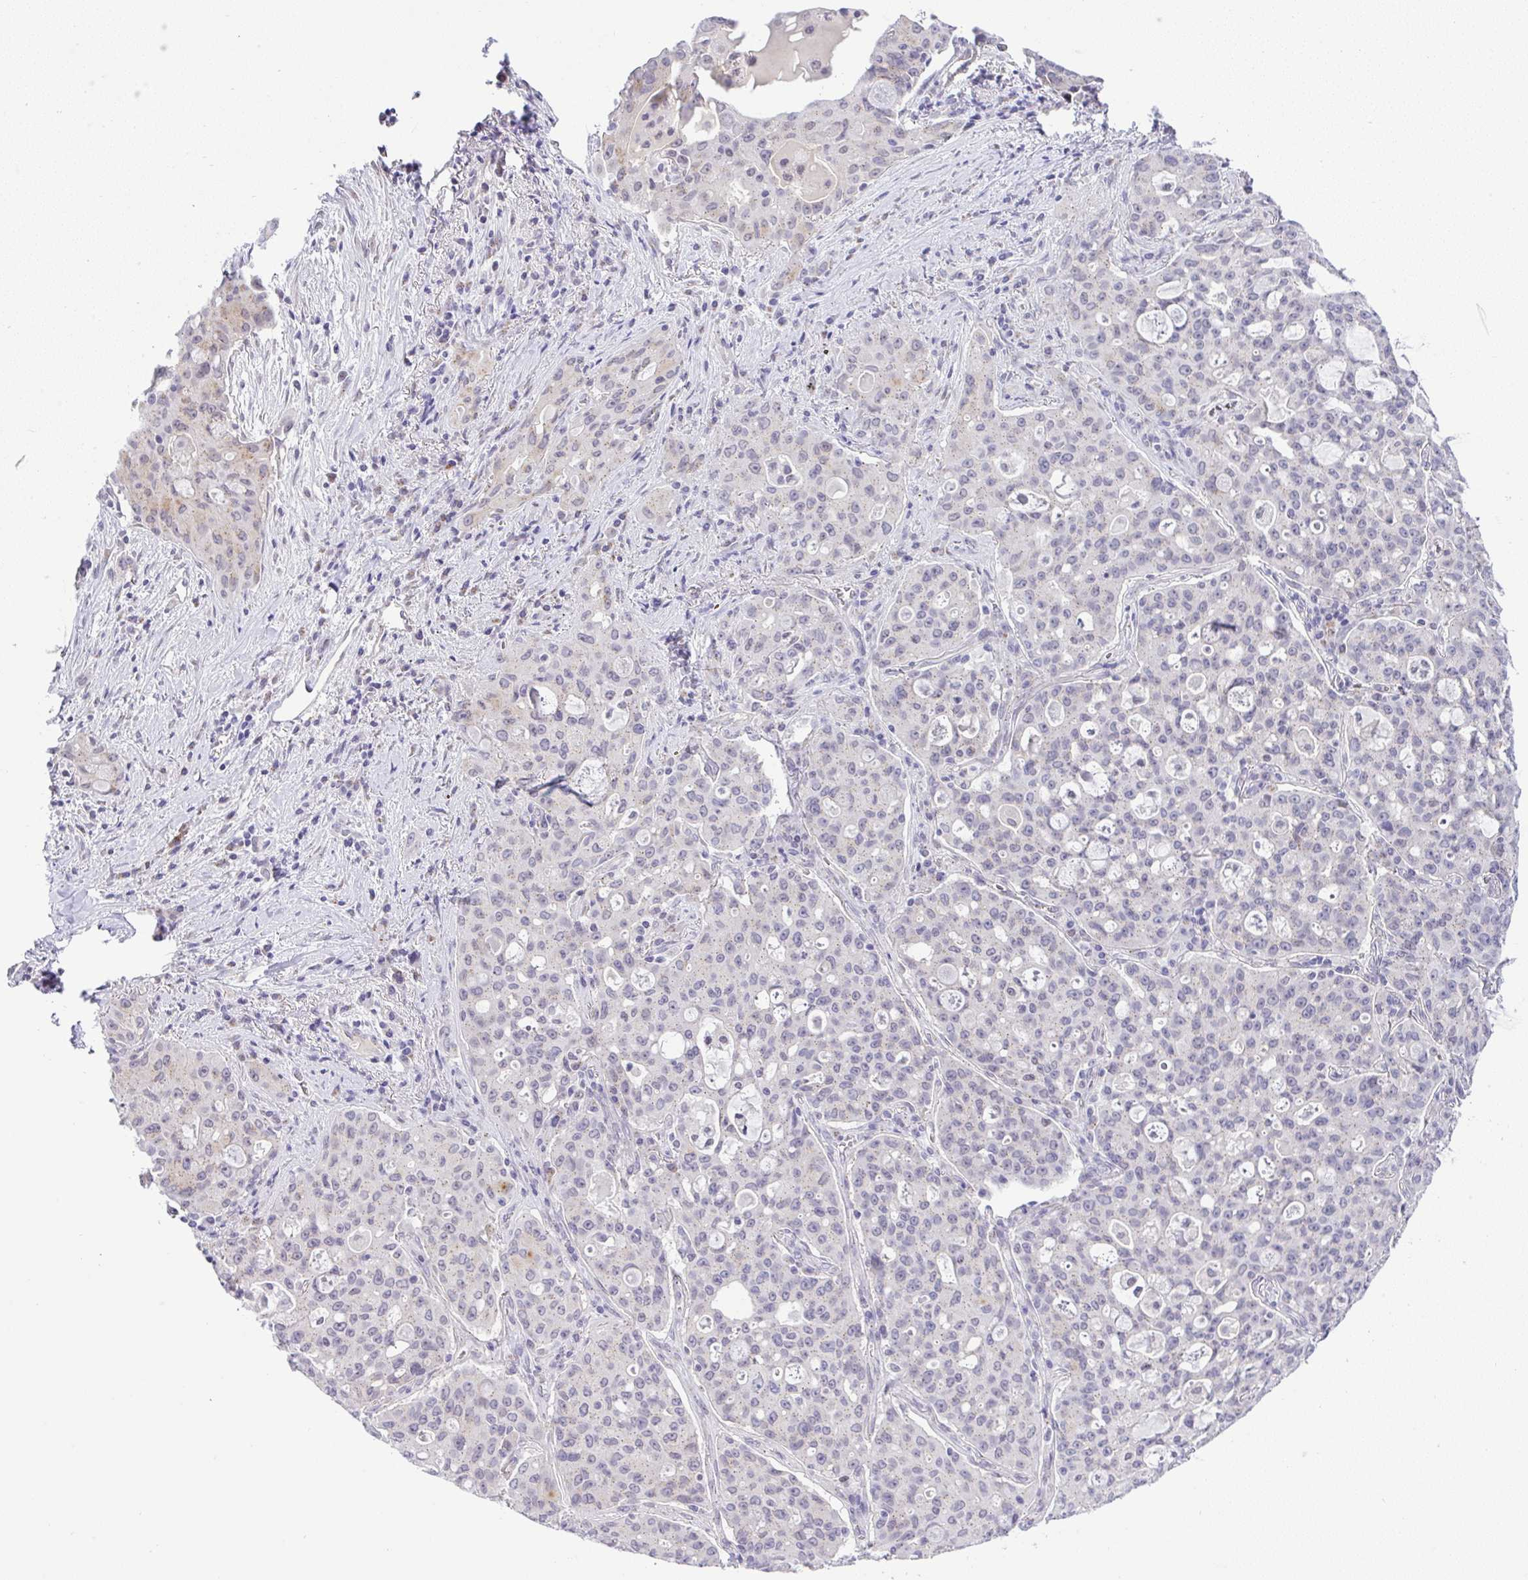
{"staining": {"intensity": "weak", "quantity": "<25%", "location": "cytoplasmic/membranous"}, "tissue": "lung cancer", "cell_type": "Tumor cells", "image_type": "cancer", "snomed": [{"axis": "morphology", "description": "Adenocarcinoma, NOS"}, {"axis": "topography", "description": "Lung"}], "caption": "DAB immunohistochemical staining of human lung adenocarcinoma shows no significant staining in tumor cells.", "gene": "FAM177A1", "patient": {"sex": "female", "age": 44}}